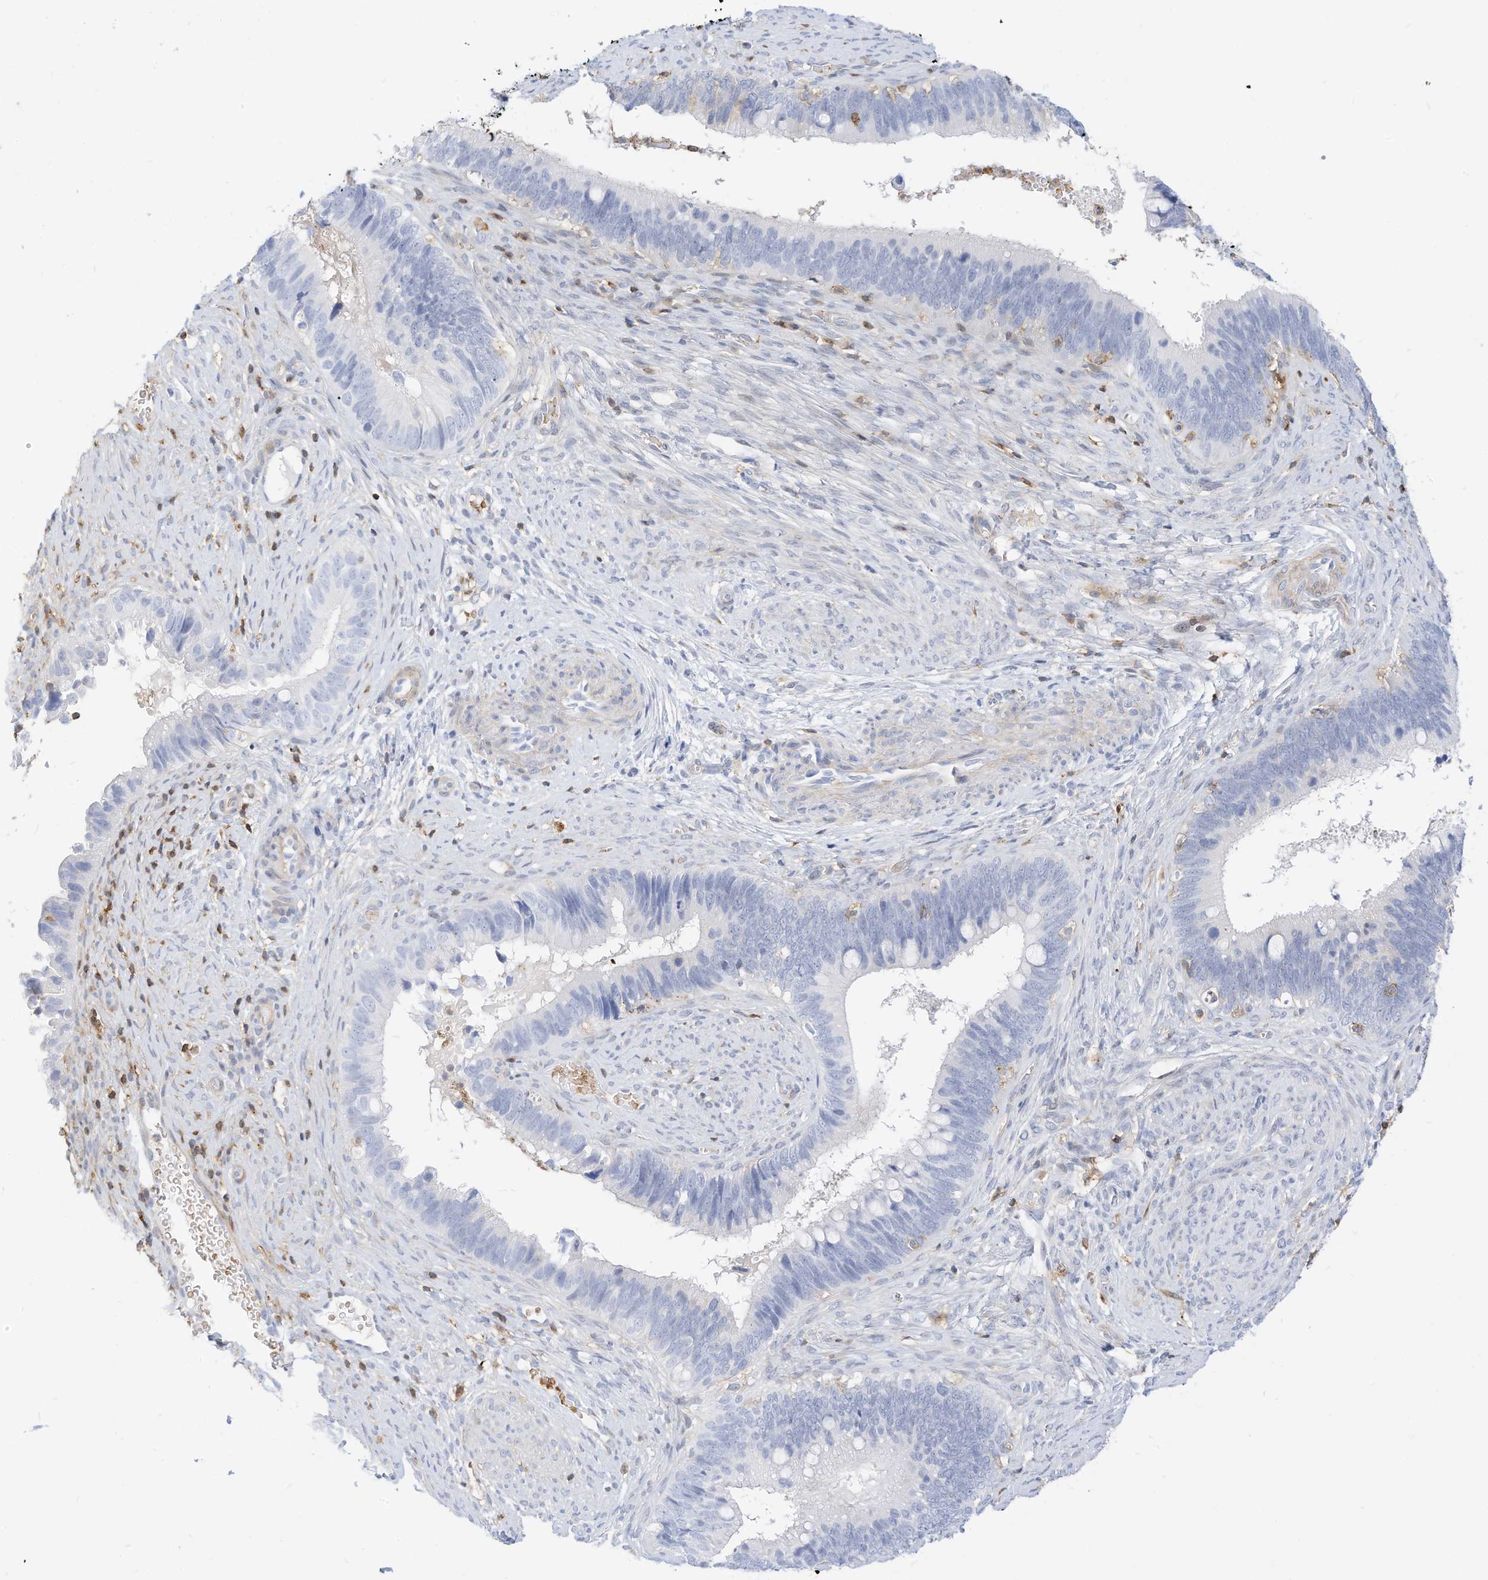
{"staining": {"intensity": "negative", "quantity": "none", "location": "none"}, "tissue": "cervical cancer", "cell_type": "Tumor cells", "image_type": "cancer", "snomed": [{"axis": "morphology", "description": "Adenocarcinoma, NOS"}, {"axis": "topography", "description": "Cervix"}], "caption": "Immunohistochemical staining of human cervical adenocarcinoma reveals no significant expression in tumor cells.", "gene": "TXNDC9", "patient": {"sex": "female", "age": 42}}